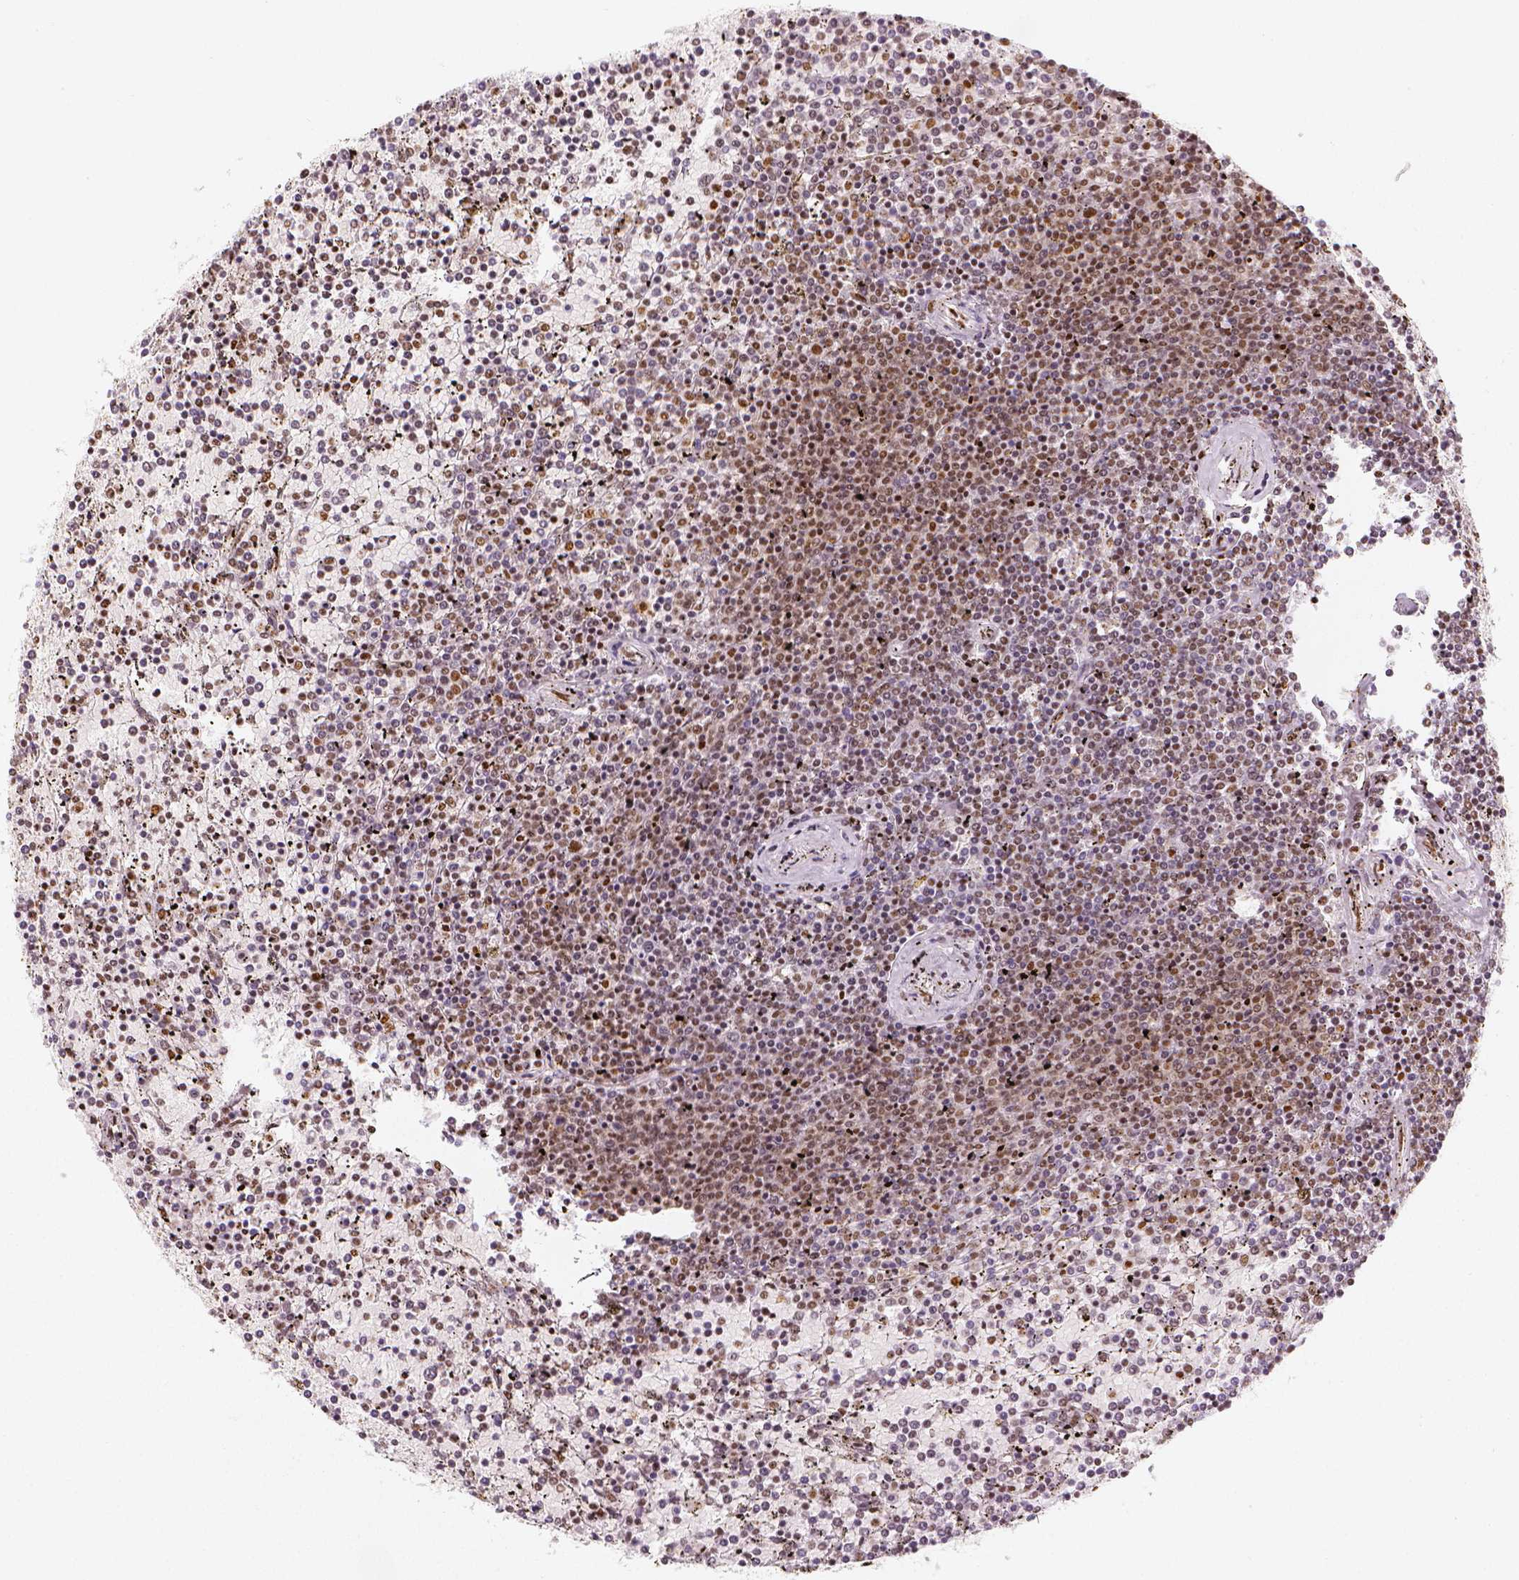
{"staining": {"intensity": "moderate", "quantity": "25%-75%", "location": "nuclear"}, "tissue": "lymphoma", "cell_type": "Tumor cells", "image_type": "cancer", "snomed": [{"axis": "morphology", "description": "Malignant lymphoma, non-Hodgkin's type, Low grade"}, {"axis": "topography", "description": "Spleen"}], "caption": "IHC photomicrograph of neoplastic tissue: human lymphoma stained using IHC displays medium levels of moderate protein expression localized specifically in the nuclear of tumor cells, appearing as a nuclear brown color.", "gene": "KDM5B", "patient": {"sex": "female", "age": 77}}